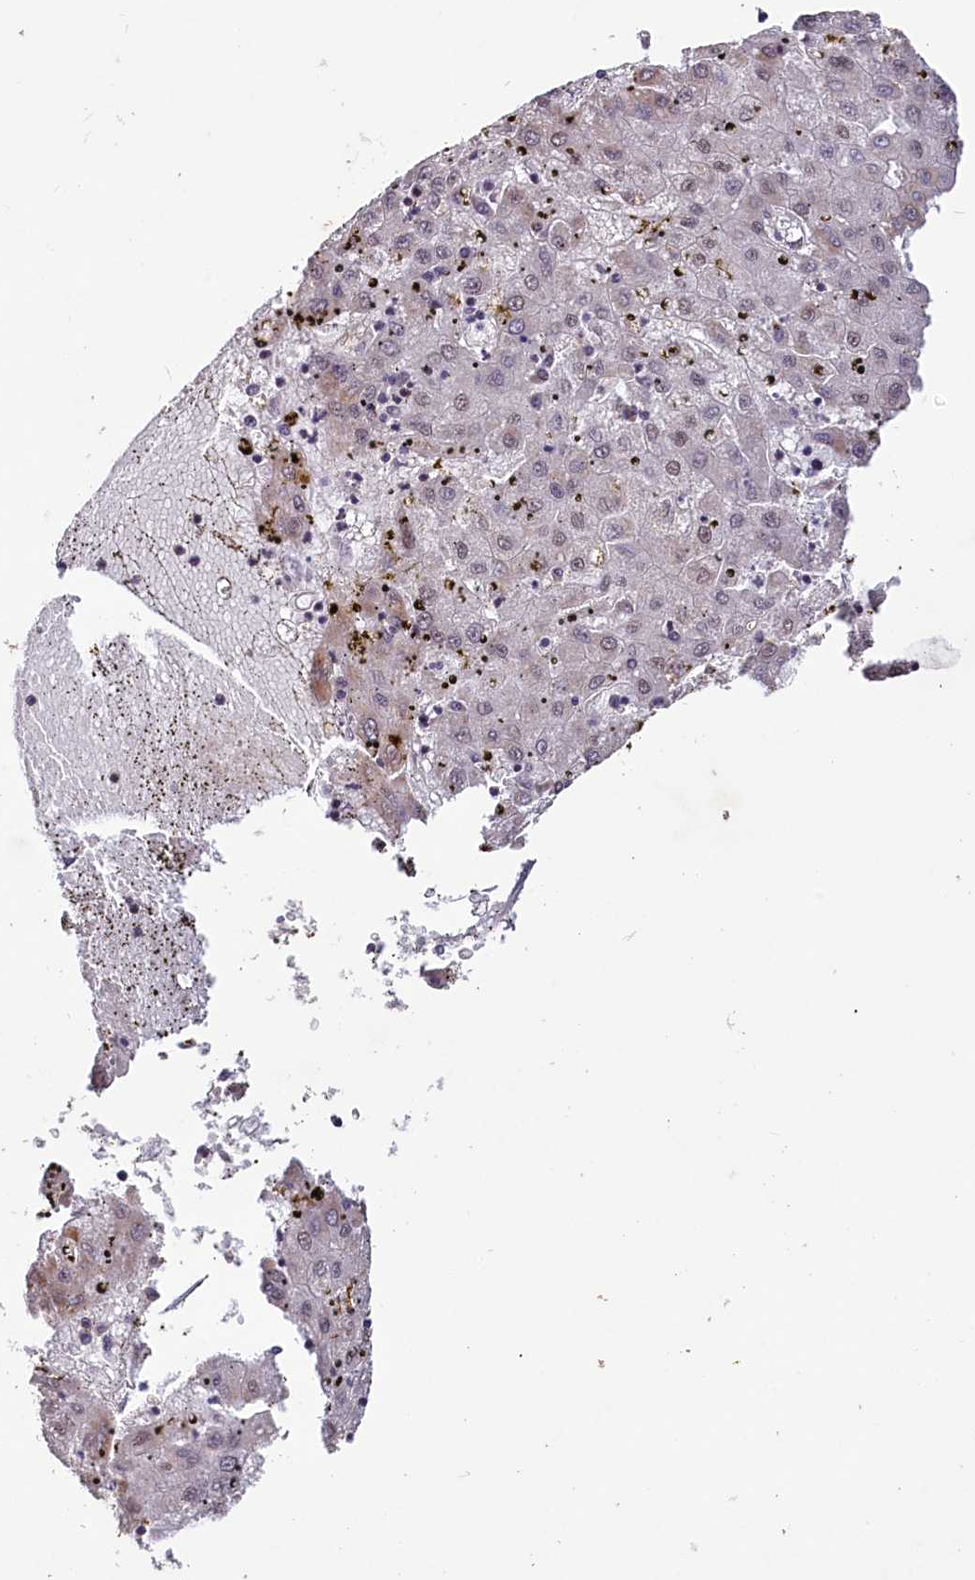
{"staining": {"intensity": "moderate", "quantity": "<25%", "location": "cytoplasmic/membranous"}, "tissue": "liver cancer", "cell_type": "Tumor cells", "image_type": "cancer", "snomed": [{"axis": "morphology", "description": "Carcinoma, Hepatocellular, NOS"}, {"axis": "topography", "description": "Liver"}], "caption": "Human hepatocellular carcinoma (liver) stained for a protein (brown) shows moderate cytoplasmic/membranous positive positivity in about <25% of tumor cells.", "gene": "PDE6D", "patient": {"sex": "male", "age": 72}}